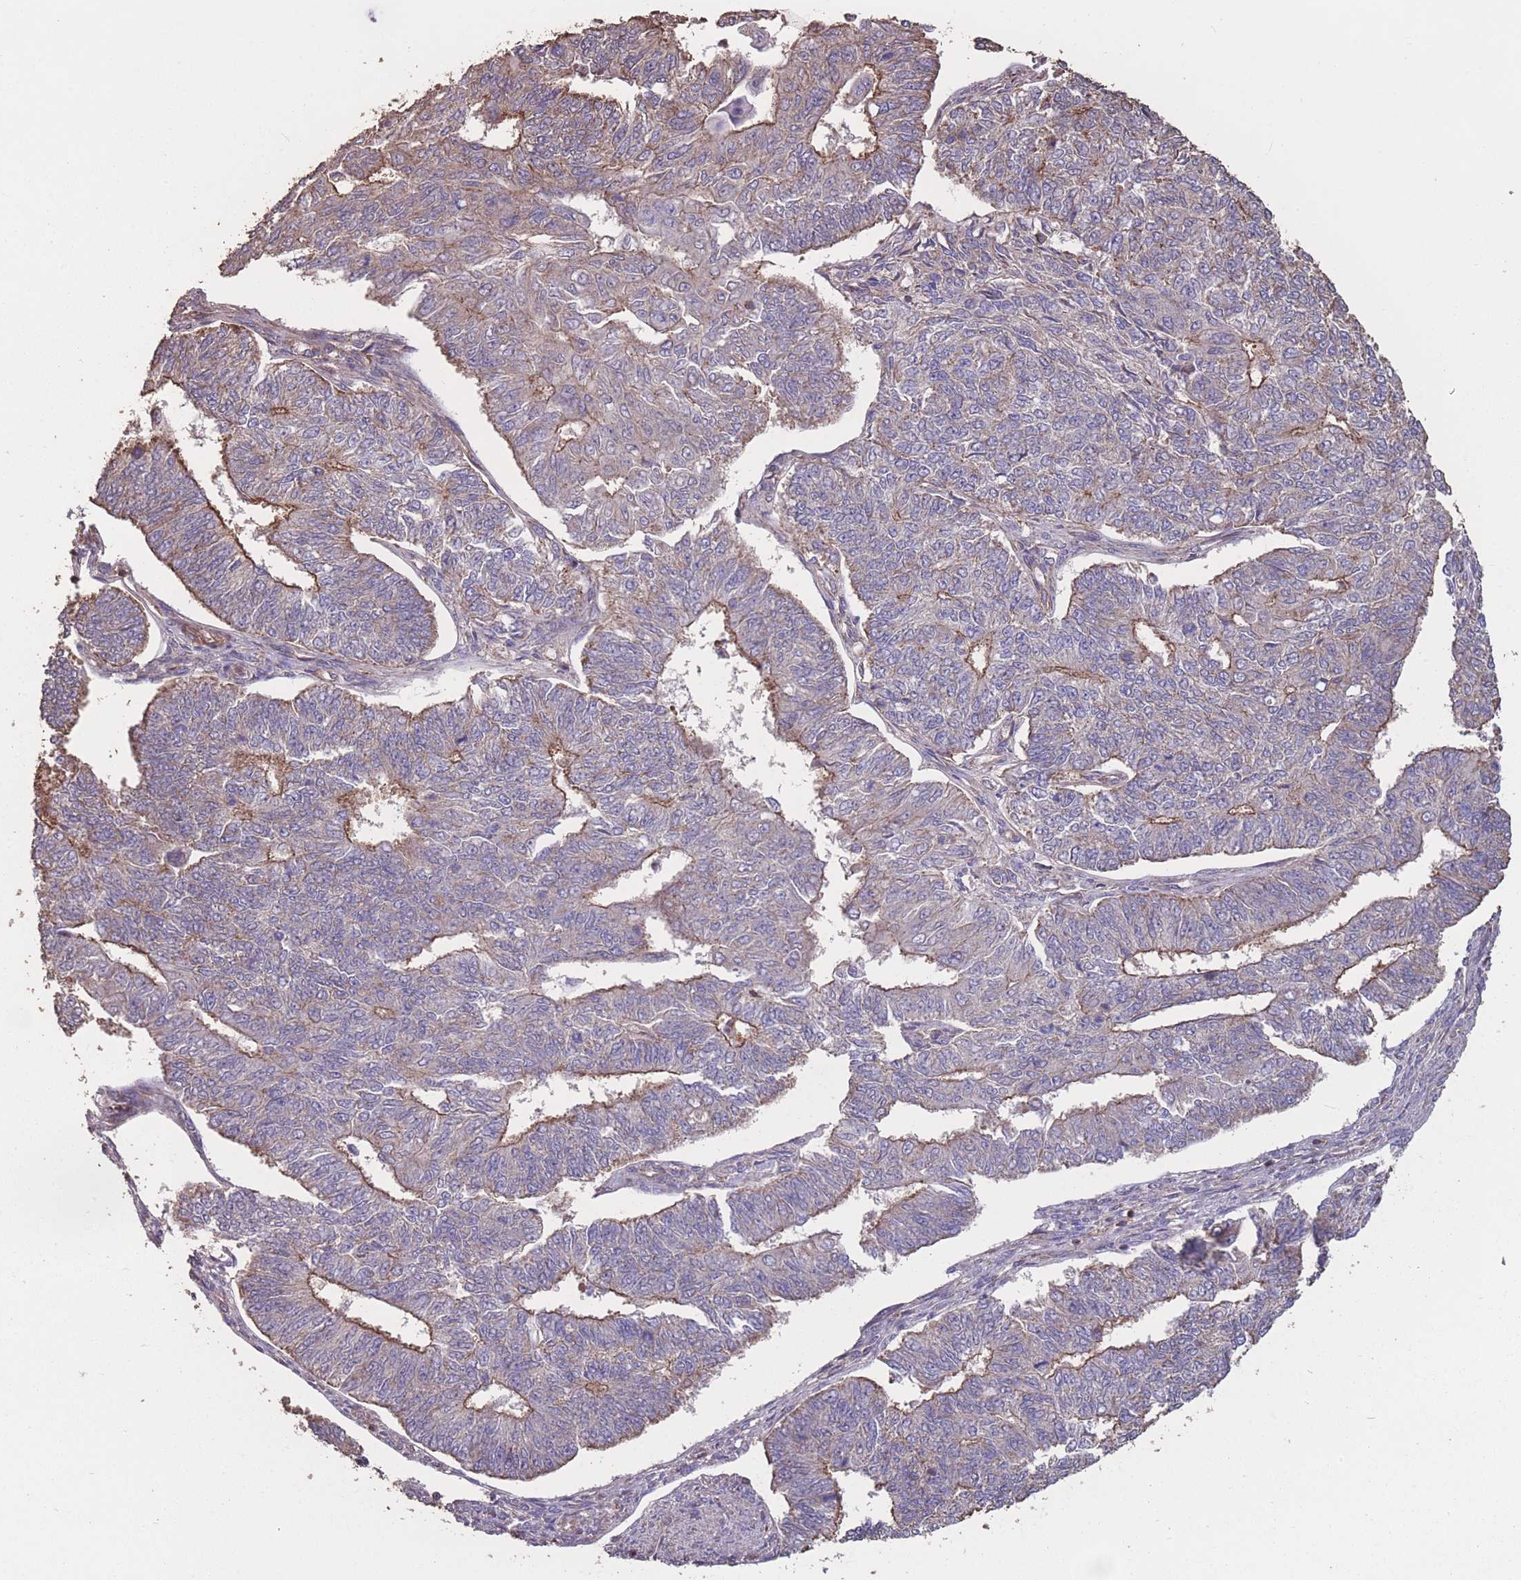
{"staining": {"intensity": "moderate", "quantity": "<25%", "location": "cytoplasmic/membranous"}, "tissue": "endometrial cancer", "cell_type": "Tumor cells", "image_type": "cancer", "snomed": [{"axis": "morphology", "description": "Adenocarcinoma, NOS"}, {"axis": "topography", "description": "Endometrium"}], "caption": "Endometrial cancer (adenocarcinoma) stained with DAB (3,3'-diaminobenzidine) IHC shows low levels of moderate cytoplasmic/membranous expression in about <25% of tumor cells. (DAB IHC with brightfield microscopy, high magnification).", "gene": "NUDT21", "patient": {"sex": "female", "age": 32}}